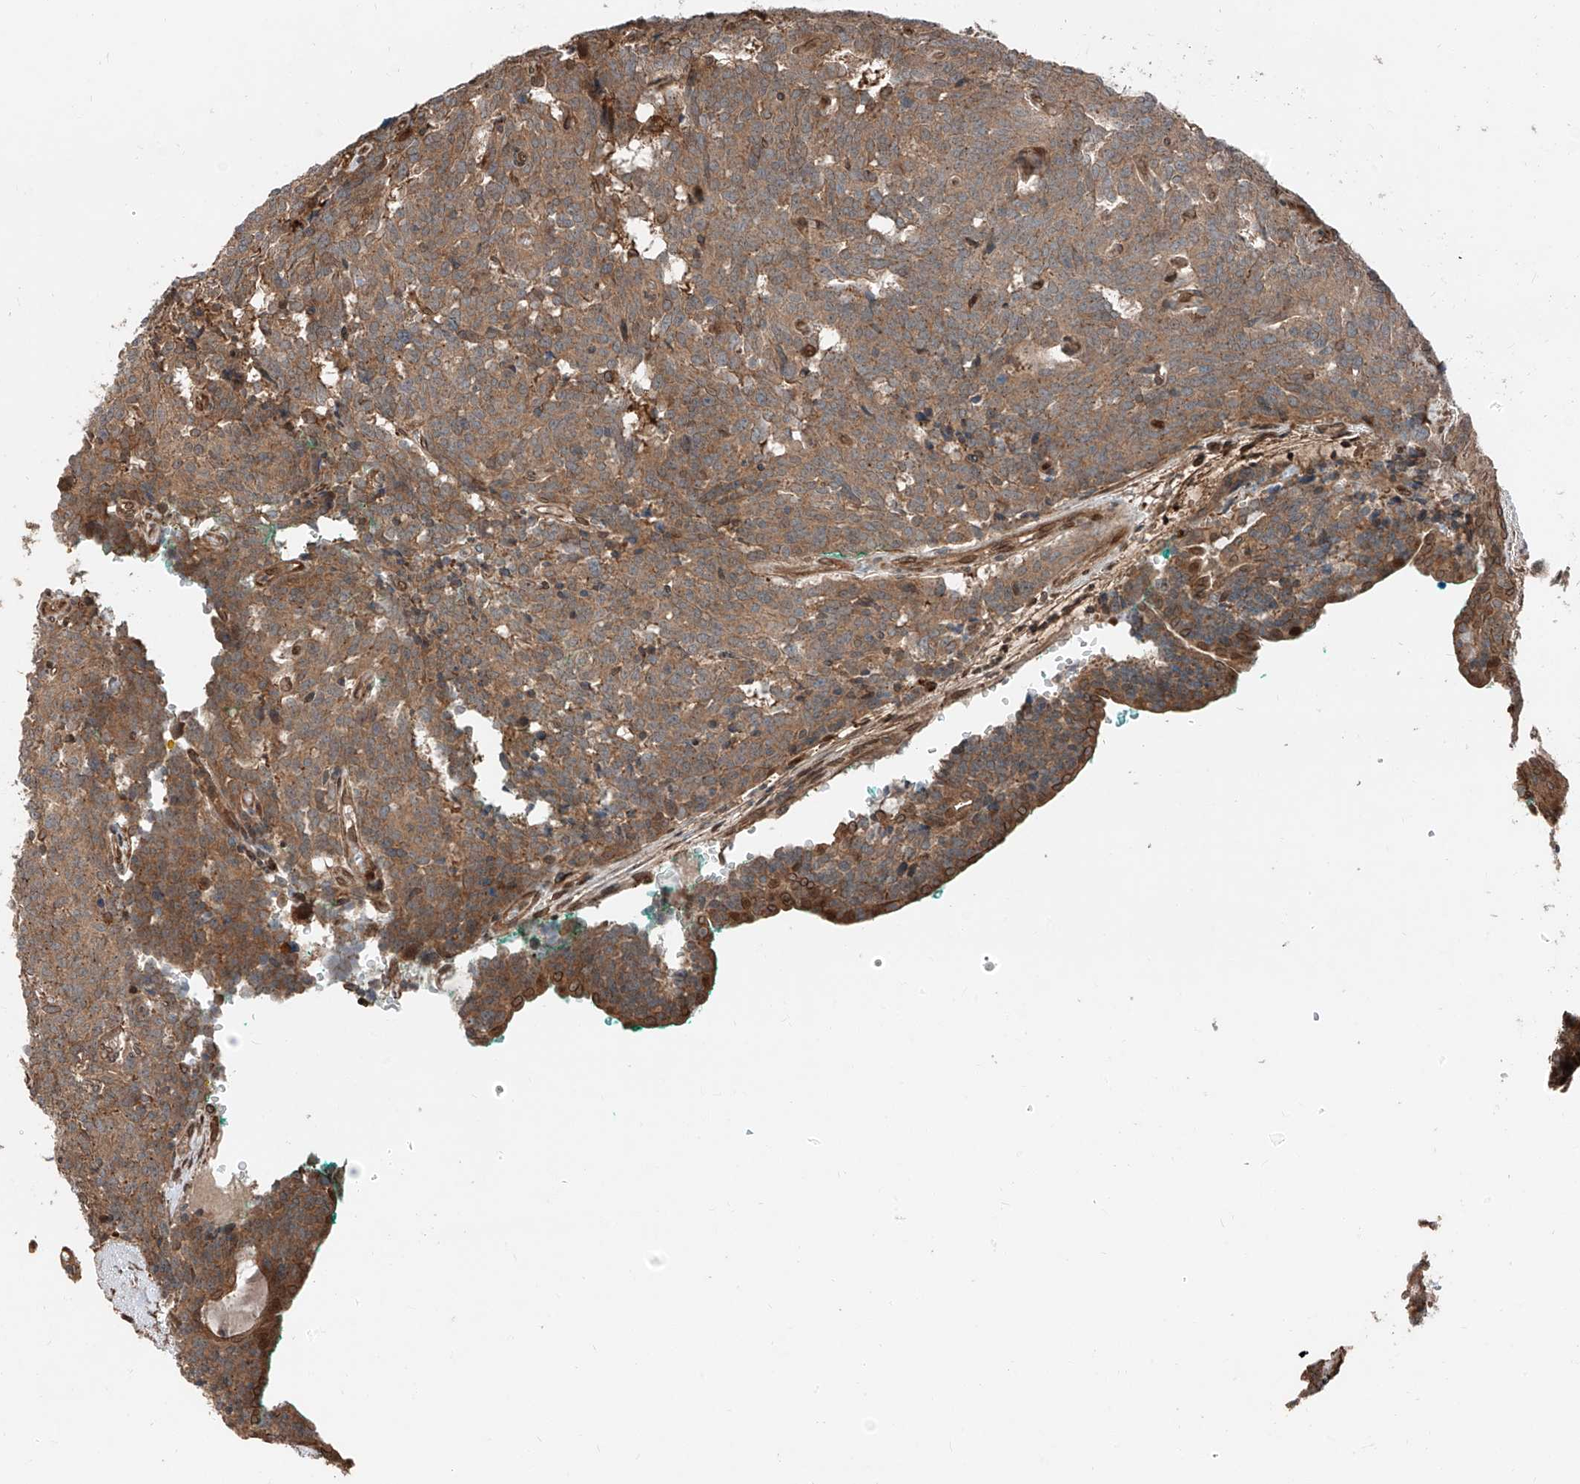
{"staining": {"intensity": "moderate", "quantity": ">75%", "location": "cytoplasmic/membranous"}, "tissue": "carcinoid", "cell_type": "Tumor cells", "image_type": "cancer", "snomed": [{"axis": "morphology", "description": "Carcinoid, malignant, NOS"}, {"axis": "topography", "description": "Lung"}], "caption": "Carcinoid stained with a brown dye demonstrates moderate cytoplasmic/membranous positive positivity in approximately >75% of tumor cells.", "gene": "CEP162", "patient": {"sex": "female", "age": 46}}